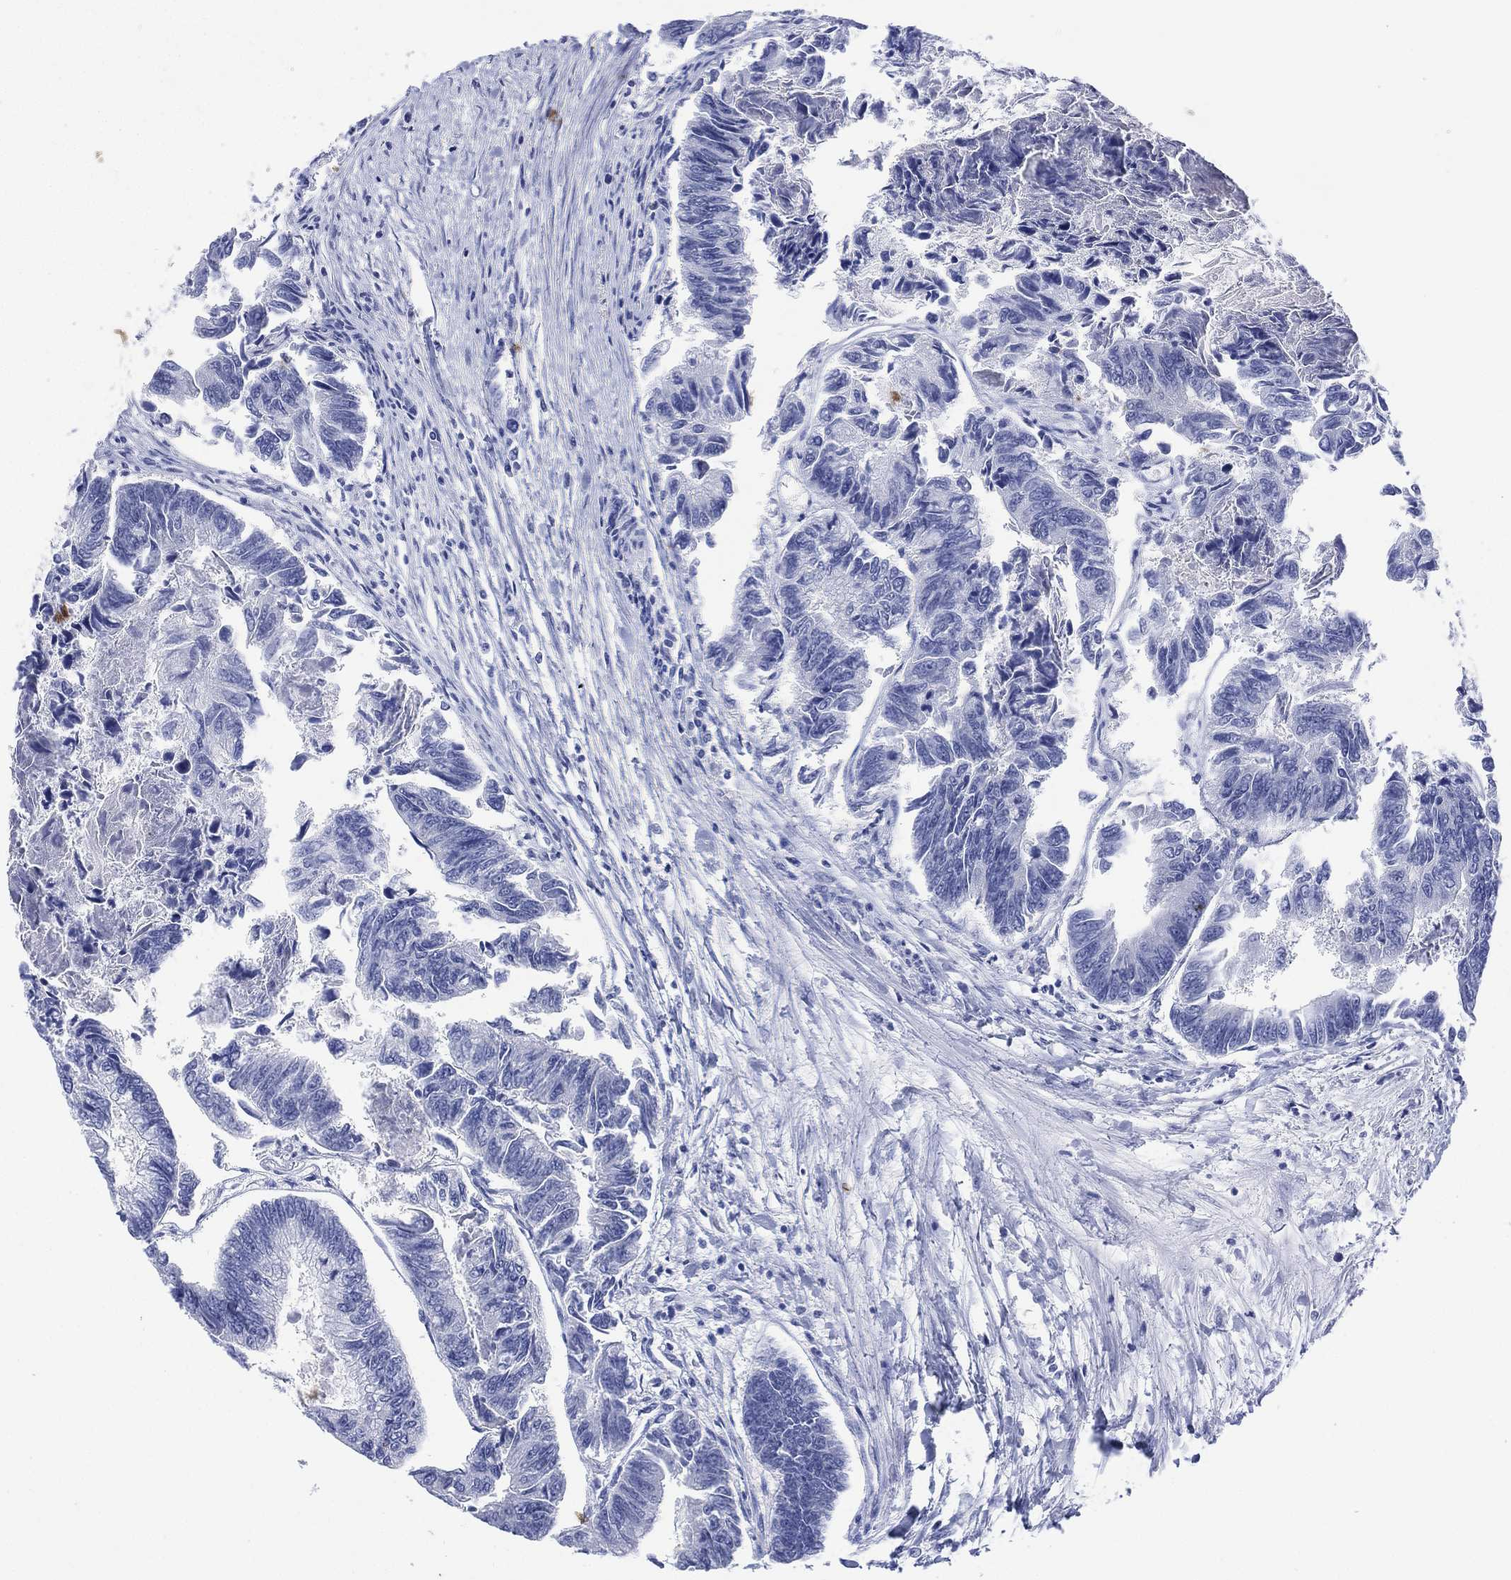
{"staining": {"intensity": "negative", "quantity": "none", "location": "none"}, "tissue": "colorectal cancer", "cell_type": "Tumor cells", "image_type": "cancer", "snomed": [{"axis": "morphology", "description": "Adenocarcinoma, NOS"}, {"axis": "topography", "description": "Colon"}], "caption": "High power microscopy image of an IHC photomicrograph of colorectal adenocarcinoma, revealing no significant positivity in tumor cells. (Brightfield microscopy of DAB (3,3'-diaminobenzidine) immunohistochemistry (IHC) at high magnification).", "gene": "DSG1", "patient": {"sex": "female", "age": 65}}